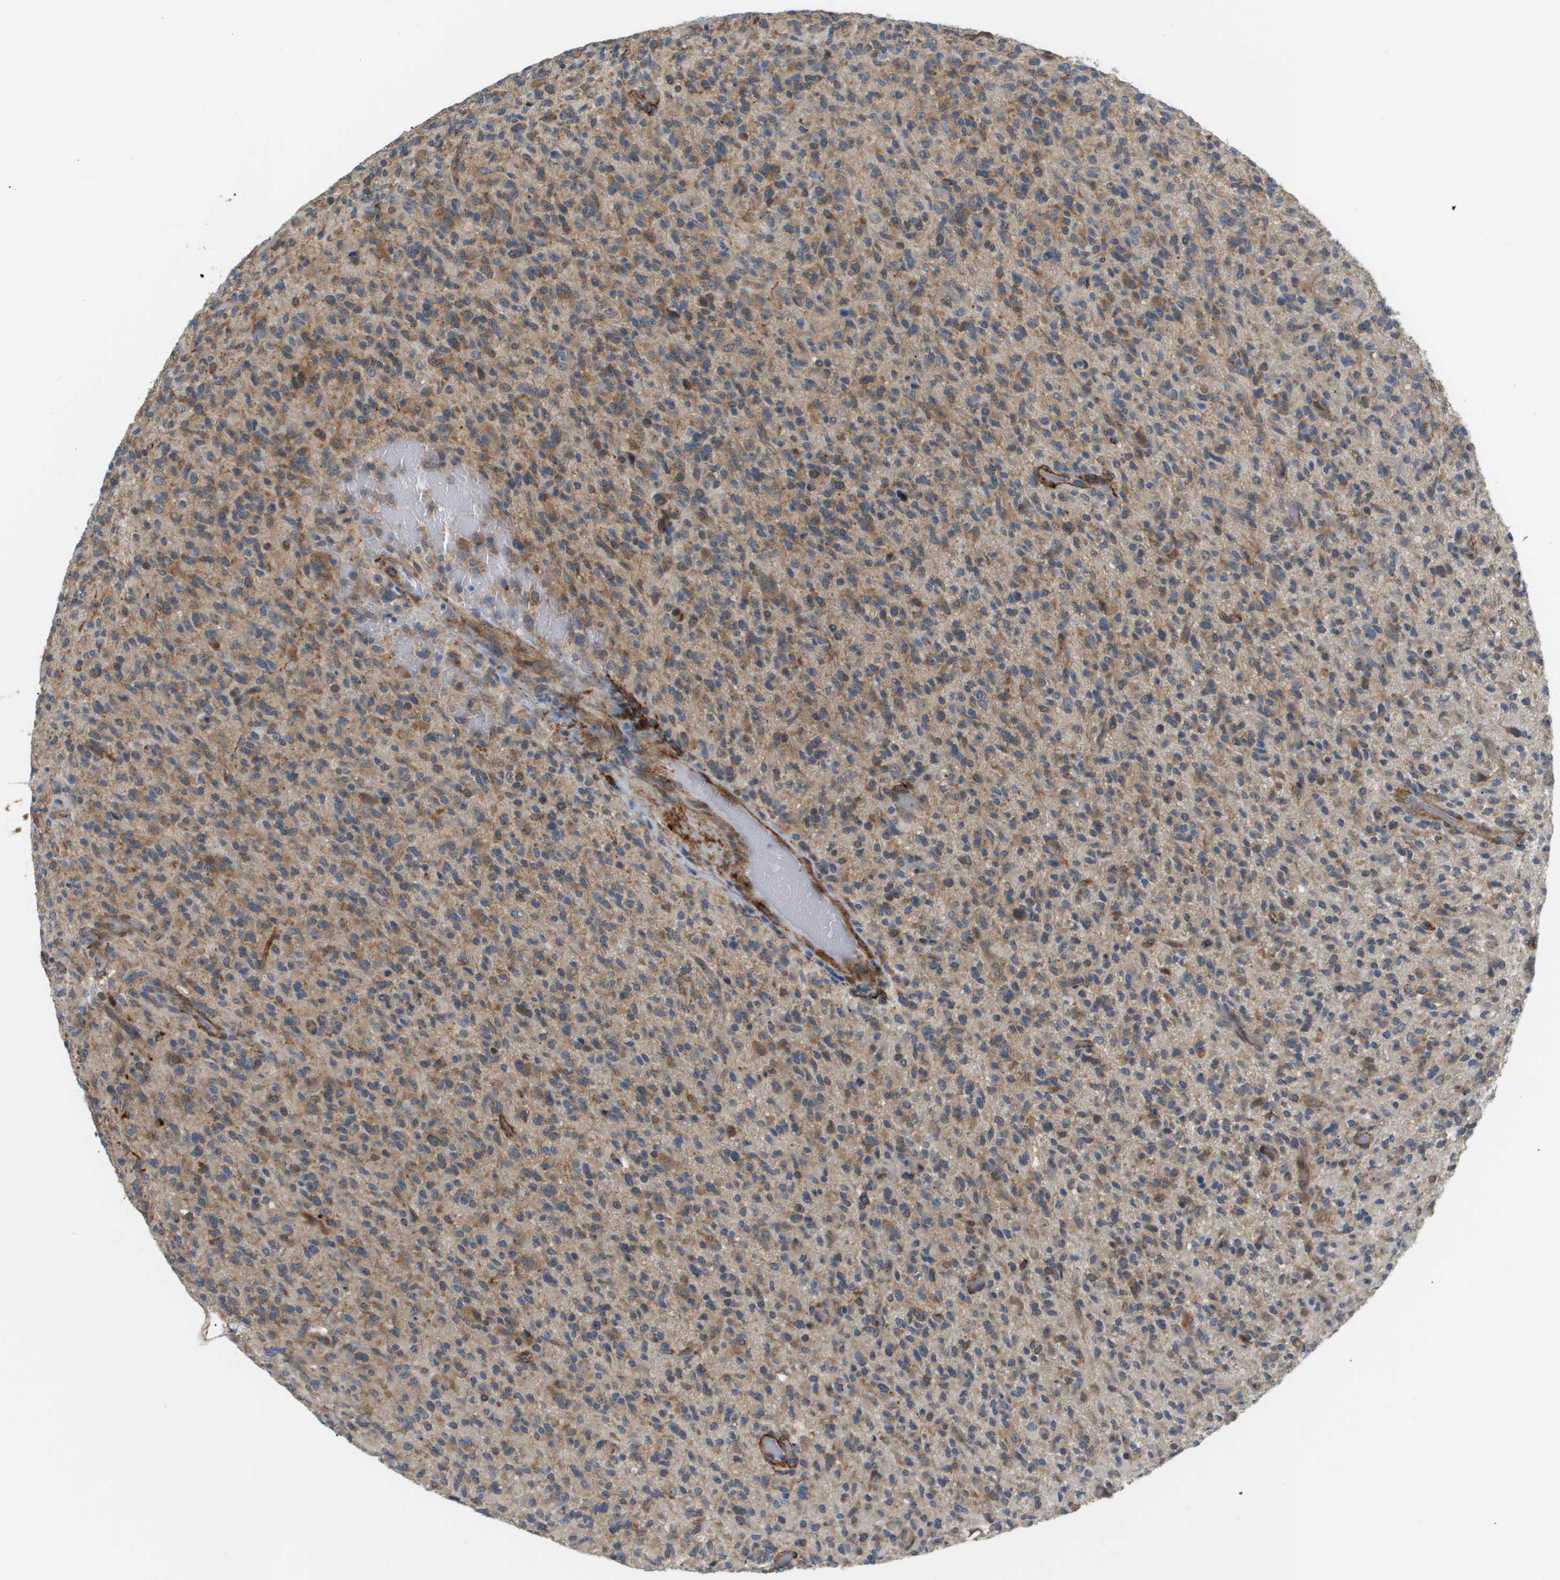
{"staining": {"intensity": "moderate", "quantity": ">75%", "location": "cytoplasmic/membranous"}, "tissue": "glioma", "cell_type": "Tumor cells", "image_type": "cancer", "snomed": [{"axis": "morphology", "description": "Glioma, malignant, High grade"}, {"axis": "topography", "description": "Brain"}], "caption": "Protein staining displays moderate cytoplasmic/membranous positivity in about >75% of tumor cells in glioma. The staining was performed using DAB (3,3'-diaminobenzidine), with brown indicating positive protein expression. Nuclei are stained blue with hematoxylin.", "gene": "OTUD5", "patient": {"sex": "male", "age": 71}}